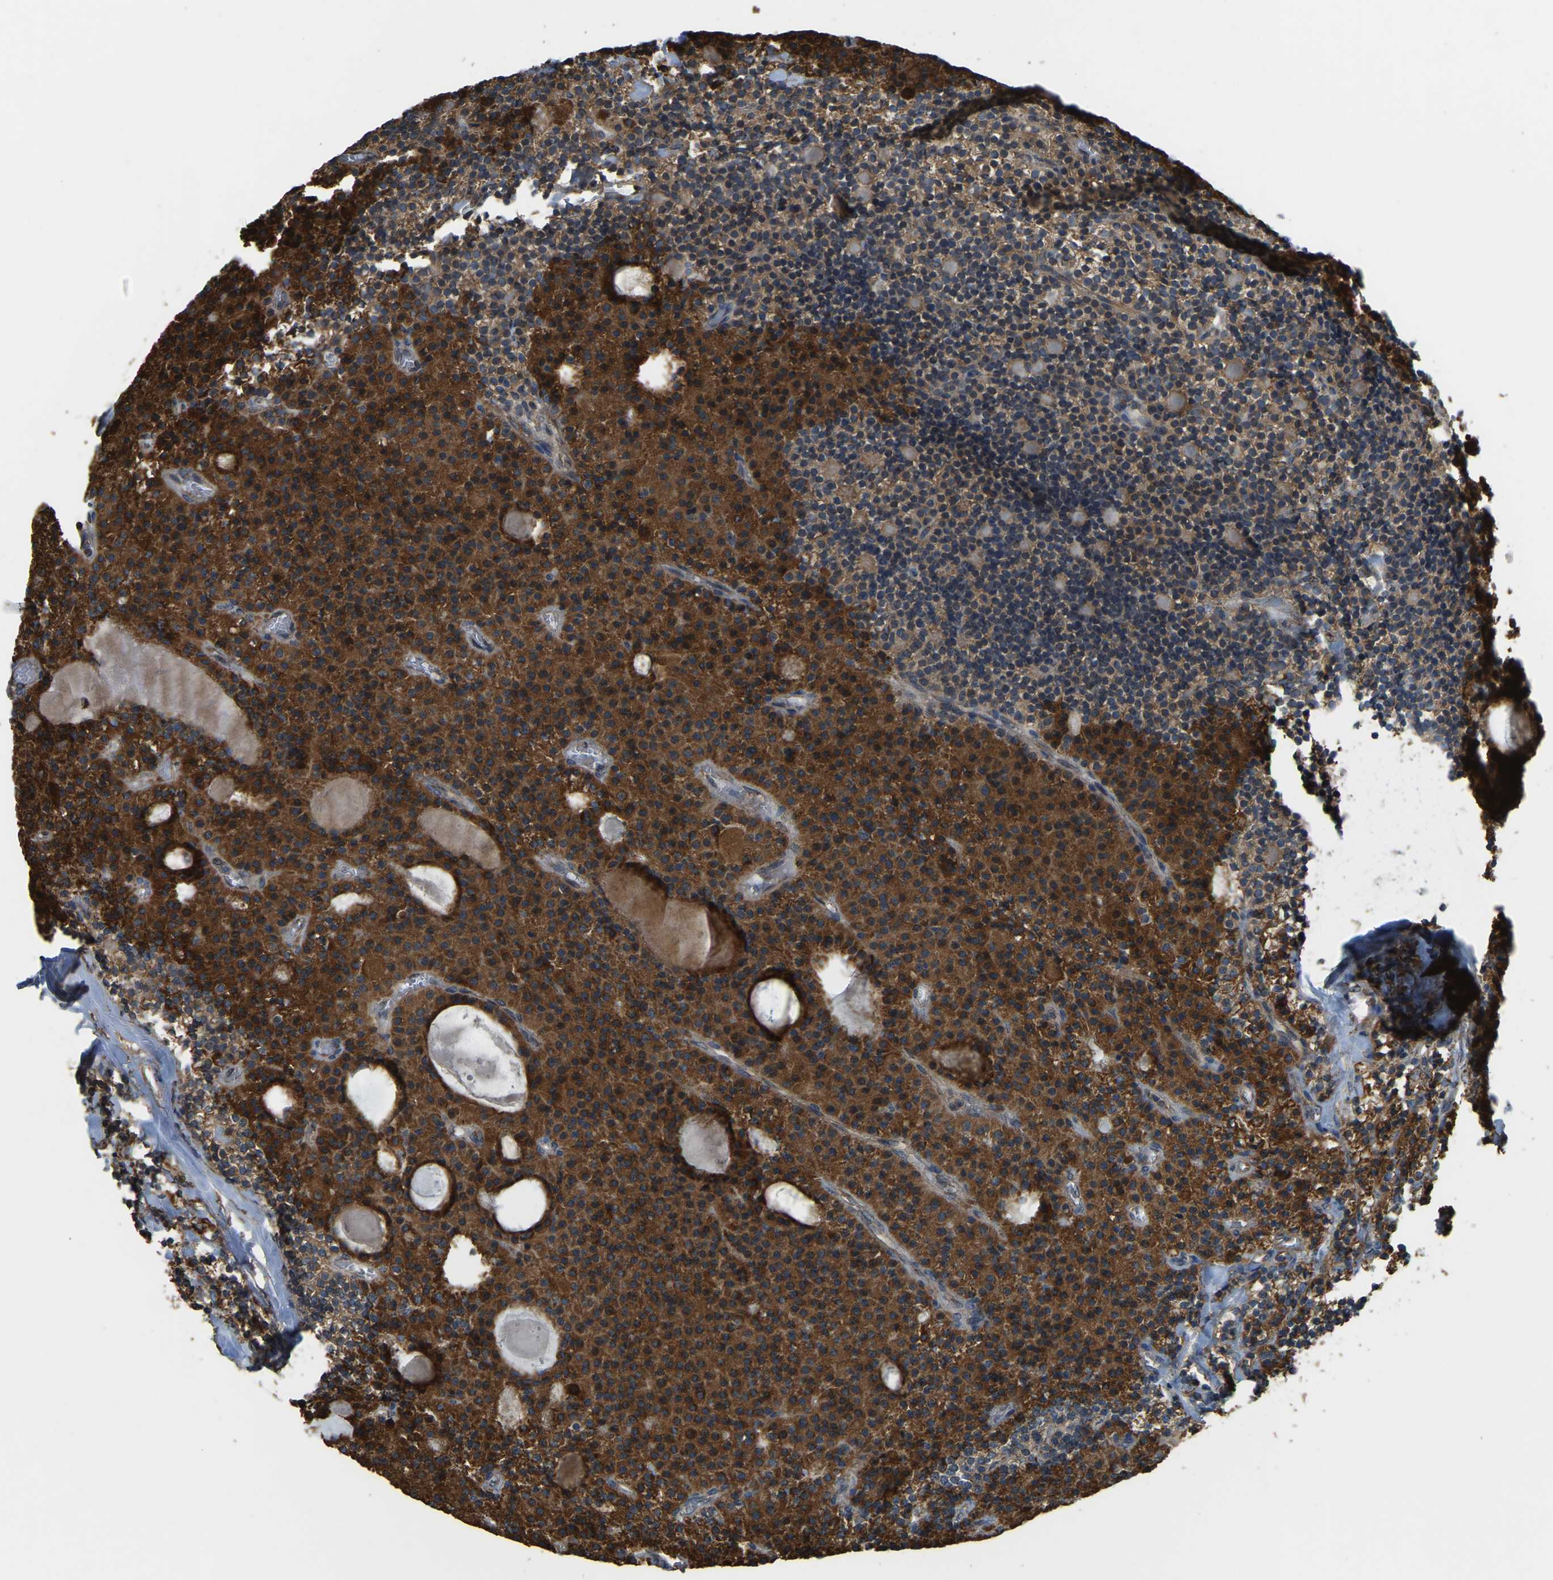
{"staining": {"intensity": "moderate", "quantity": ">75%", "location": "cytoplasmic/membranous"}, "tissue": "parathyroid gland", "cell_type": "Glandular cells", "image_type": "normal", "snomed": [{"axis": "morphology", "description": "Normal tissue, NOS"}, {"axis": "morphology", "description": "Adenoma, NOS"}, {"axis": "topography", "description": "Parathyroid gland"}], "caption": "Moderate cytoplasmic/membranous protein expression is identified in about >75% of glandular cells in parathyroid gland.", "gene": "GNG2", "patient": {"sex": "male", "age": 75}}